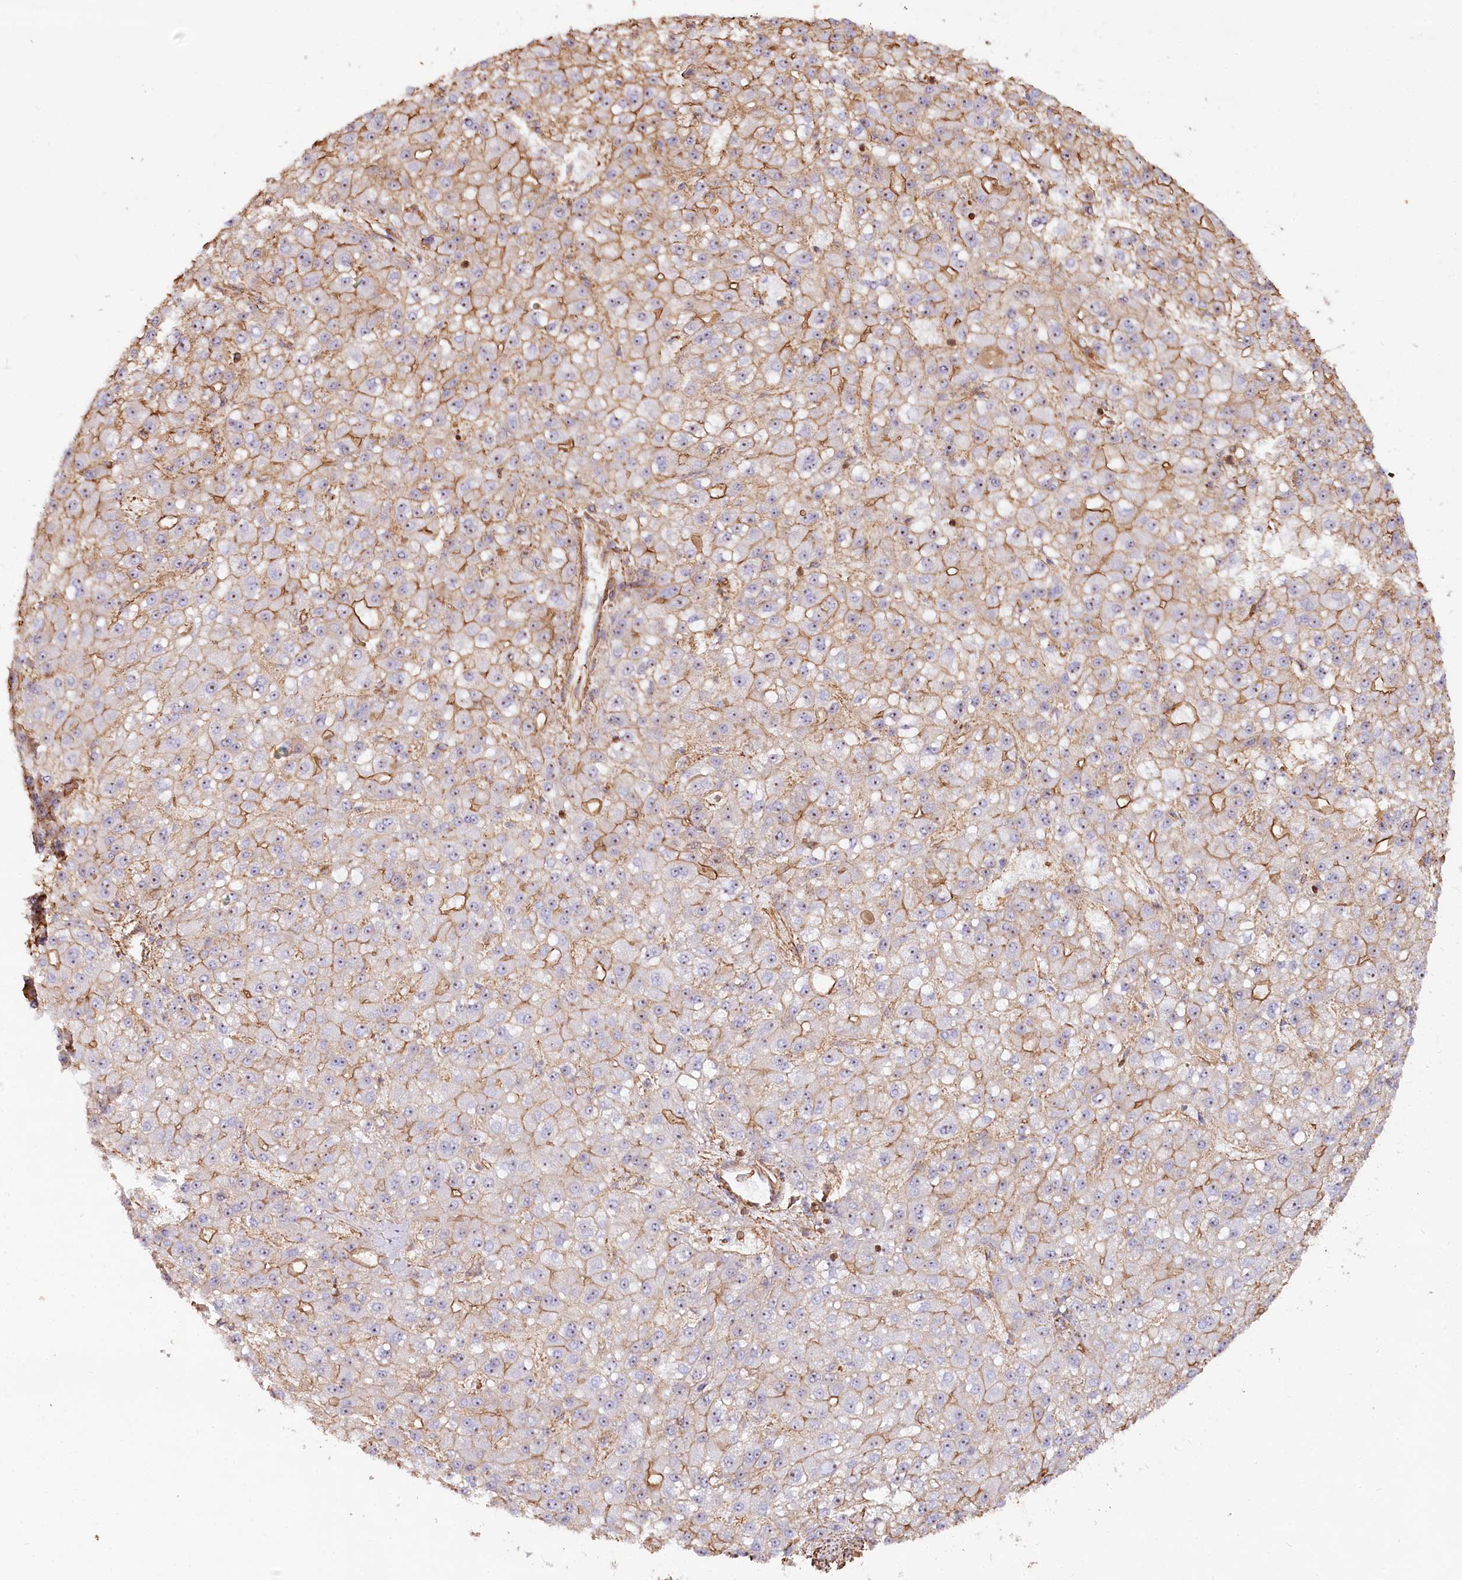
{"staining": {"intensity": "moderate", "quantity": "25%-75%", "location": "cytoplasmic/membranous"}, "tissue": "liver cancer", "cell_type": "Tumor cells", "image_type": "cancer", "snomed": [{"axis": "morphology", "description": "Carcinoma, Hepatocellular, NOS"}, {"axis": "topography", "description": "Liver"}], "caption": "Immunohistochemistry (IHC) of human liver cancer (hepatocellular carcinoma) exhibits medium levels of moderate cytoplasmic/membranous expression in approximately 25%-75% of tumor cells.", "gene": "WDR36", "patient": {"sex": "male", "age": 67}}